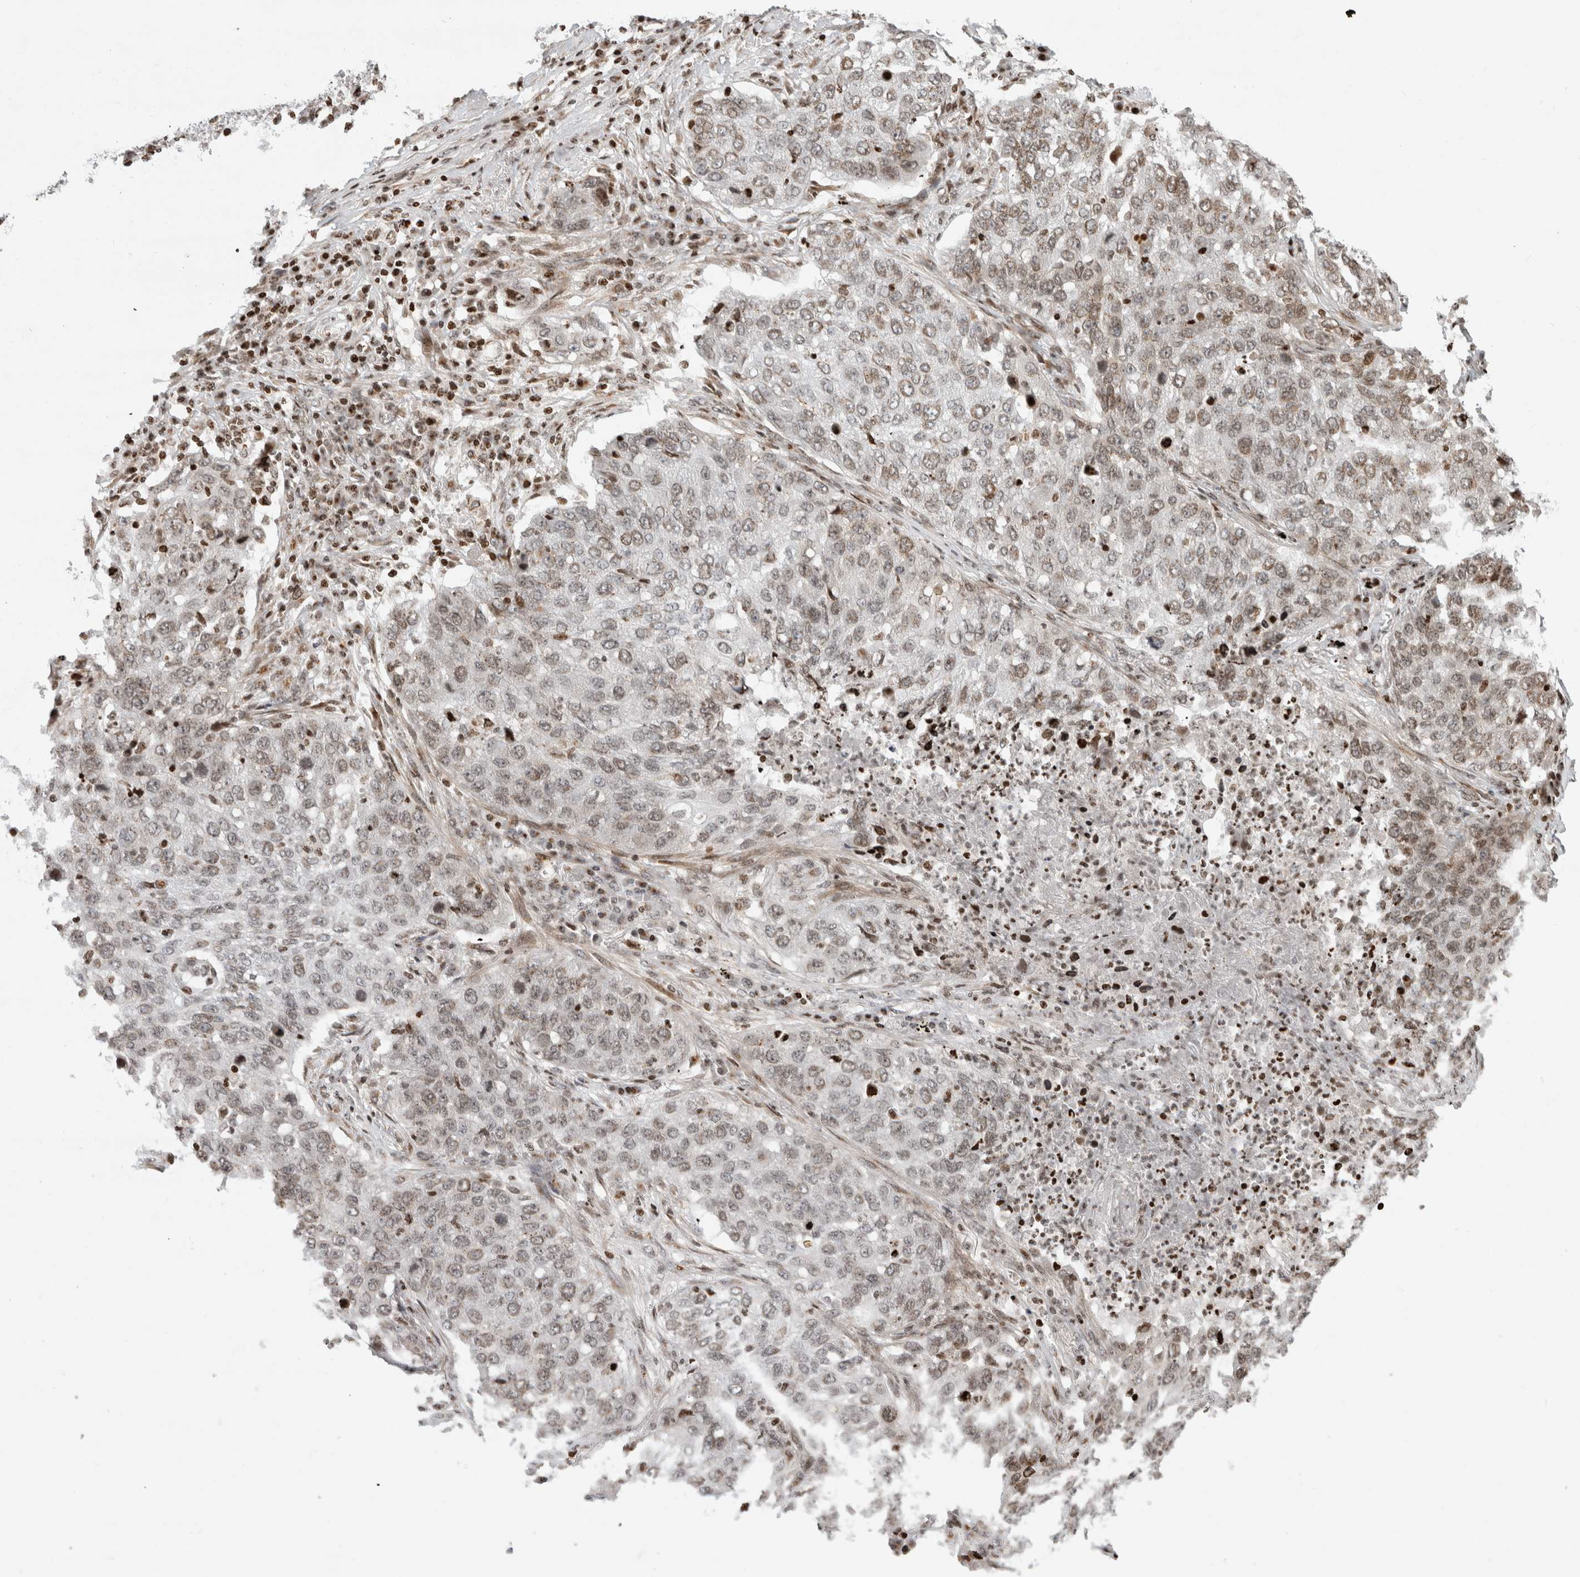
{"staining": {"intensity": "weak", "quantity": "25%-75%", "location": "cytoplasmic/membranous,nuclear"}, "tissue": "lung cancer", "cell_type": "Tumor cells", "image_type": "cancer", "snomed": [{"axis": "morphology", "description": "Squamous cell carcinoma, NOS"}, {"axis": "topography", "description": "Lung"}], "caption": "Lung squamous cell carcinoma tissue reveals weak cytoplasmic/membranous and nuclear expression in about 25%-75% of tumor cells (DAB (3,3'-diaminobenzidine) IHC, brown staining for protein, blue staining for nuclei).", "gene": "GINS4", "patient": {"sex": "female", "age": 63}}